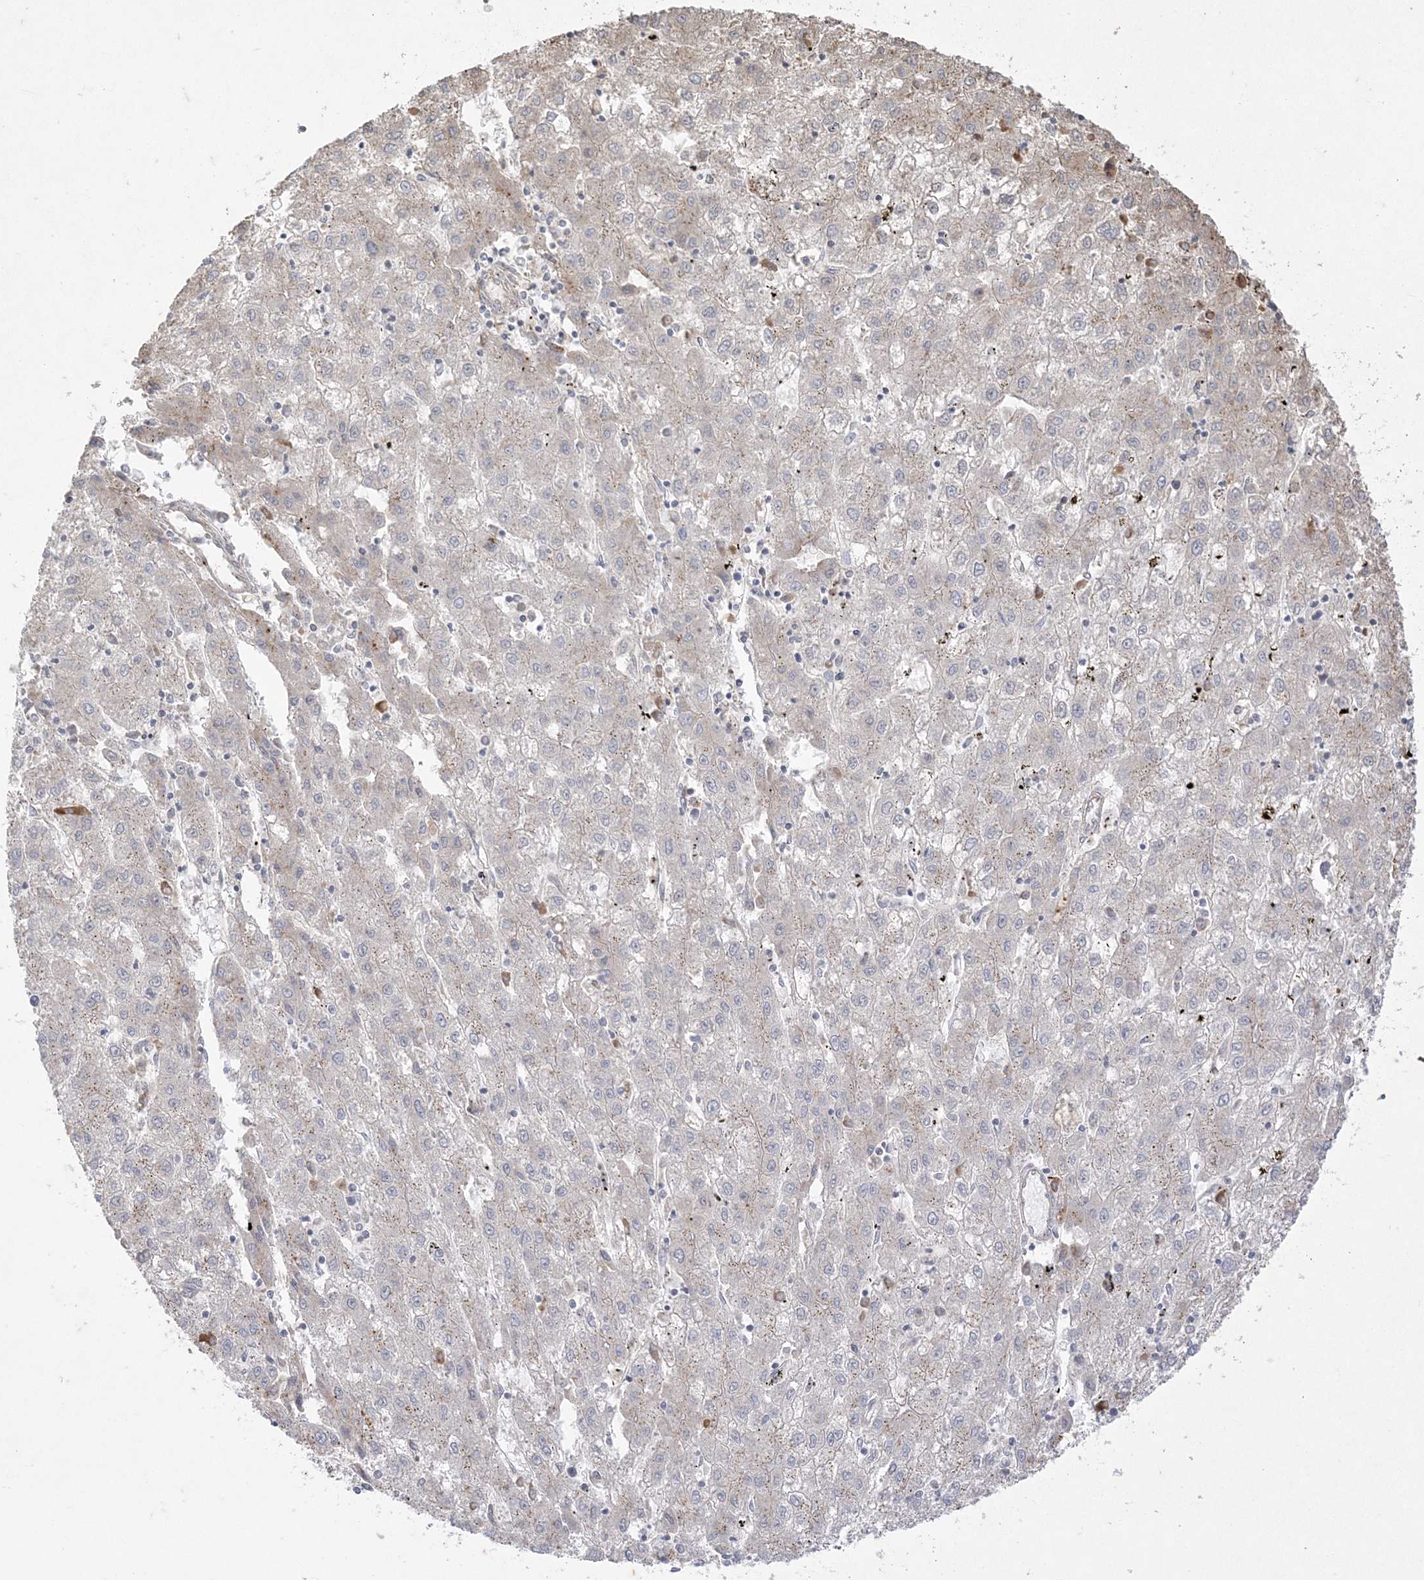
{"staining": {"intensity": "negative", "quantity": "none", "location": "none"}, "tissue": "liver cancer", "cell_type": "Tumor cells", "image_type": "cancer", "snomed": [{"axis": "morphology", "description": "Carcinoma, Hepatocellular, NOS"}, {"axis": "topography", "description": "Liver"}], "caption": "Immunohistochemistry image of neoplastic tissue: liver cancer stained with DAB shows no significant protein expression in tumor cells.", "gene": "RRAS", "patient": {"sex": "male", "age": 72}}